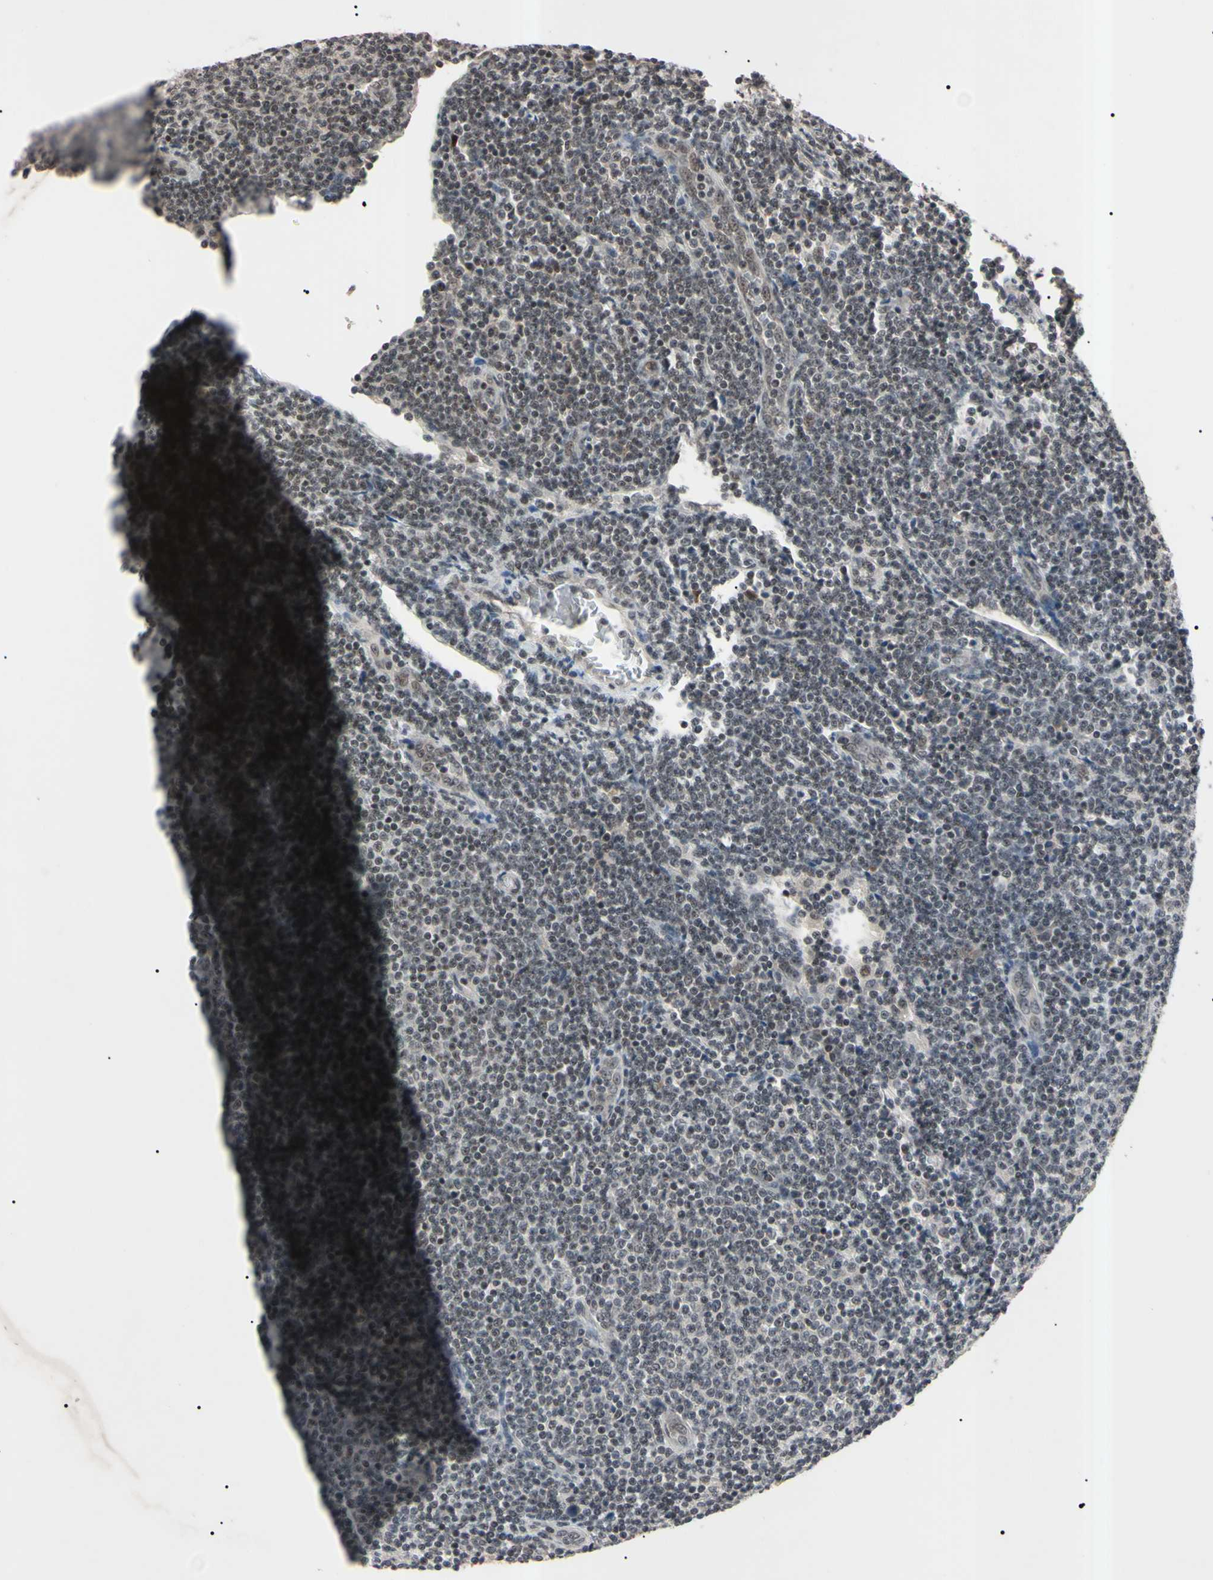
{"staining": {"intensity": "negative", "quantity": "none", "location": "none"}, "tissue": "lymphoma", "cell_type": "Tumor cells", "image_type": "cancer", "snomed": [{"axis": "morphology", "description": "Malignant lymphoma, non-Hodgkin's type, Low grade"}, {"axis": "topography", "description": "Lymph node"}], "caption": "This is an immunohistochemistry (IHC) micrograph of human malignant lymphoma, non-Hodgkin's type (low-grade). There is no positivity in tumor cells.", "gene": "YY1", "patient": {"sex": "male", "age": 66}}